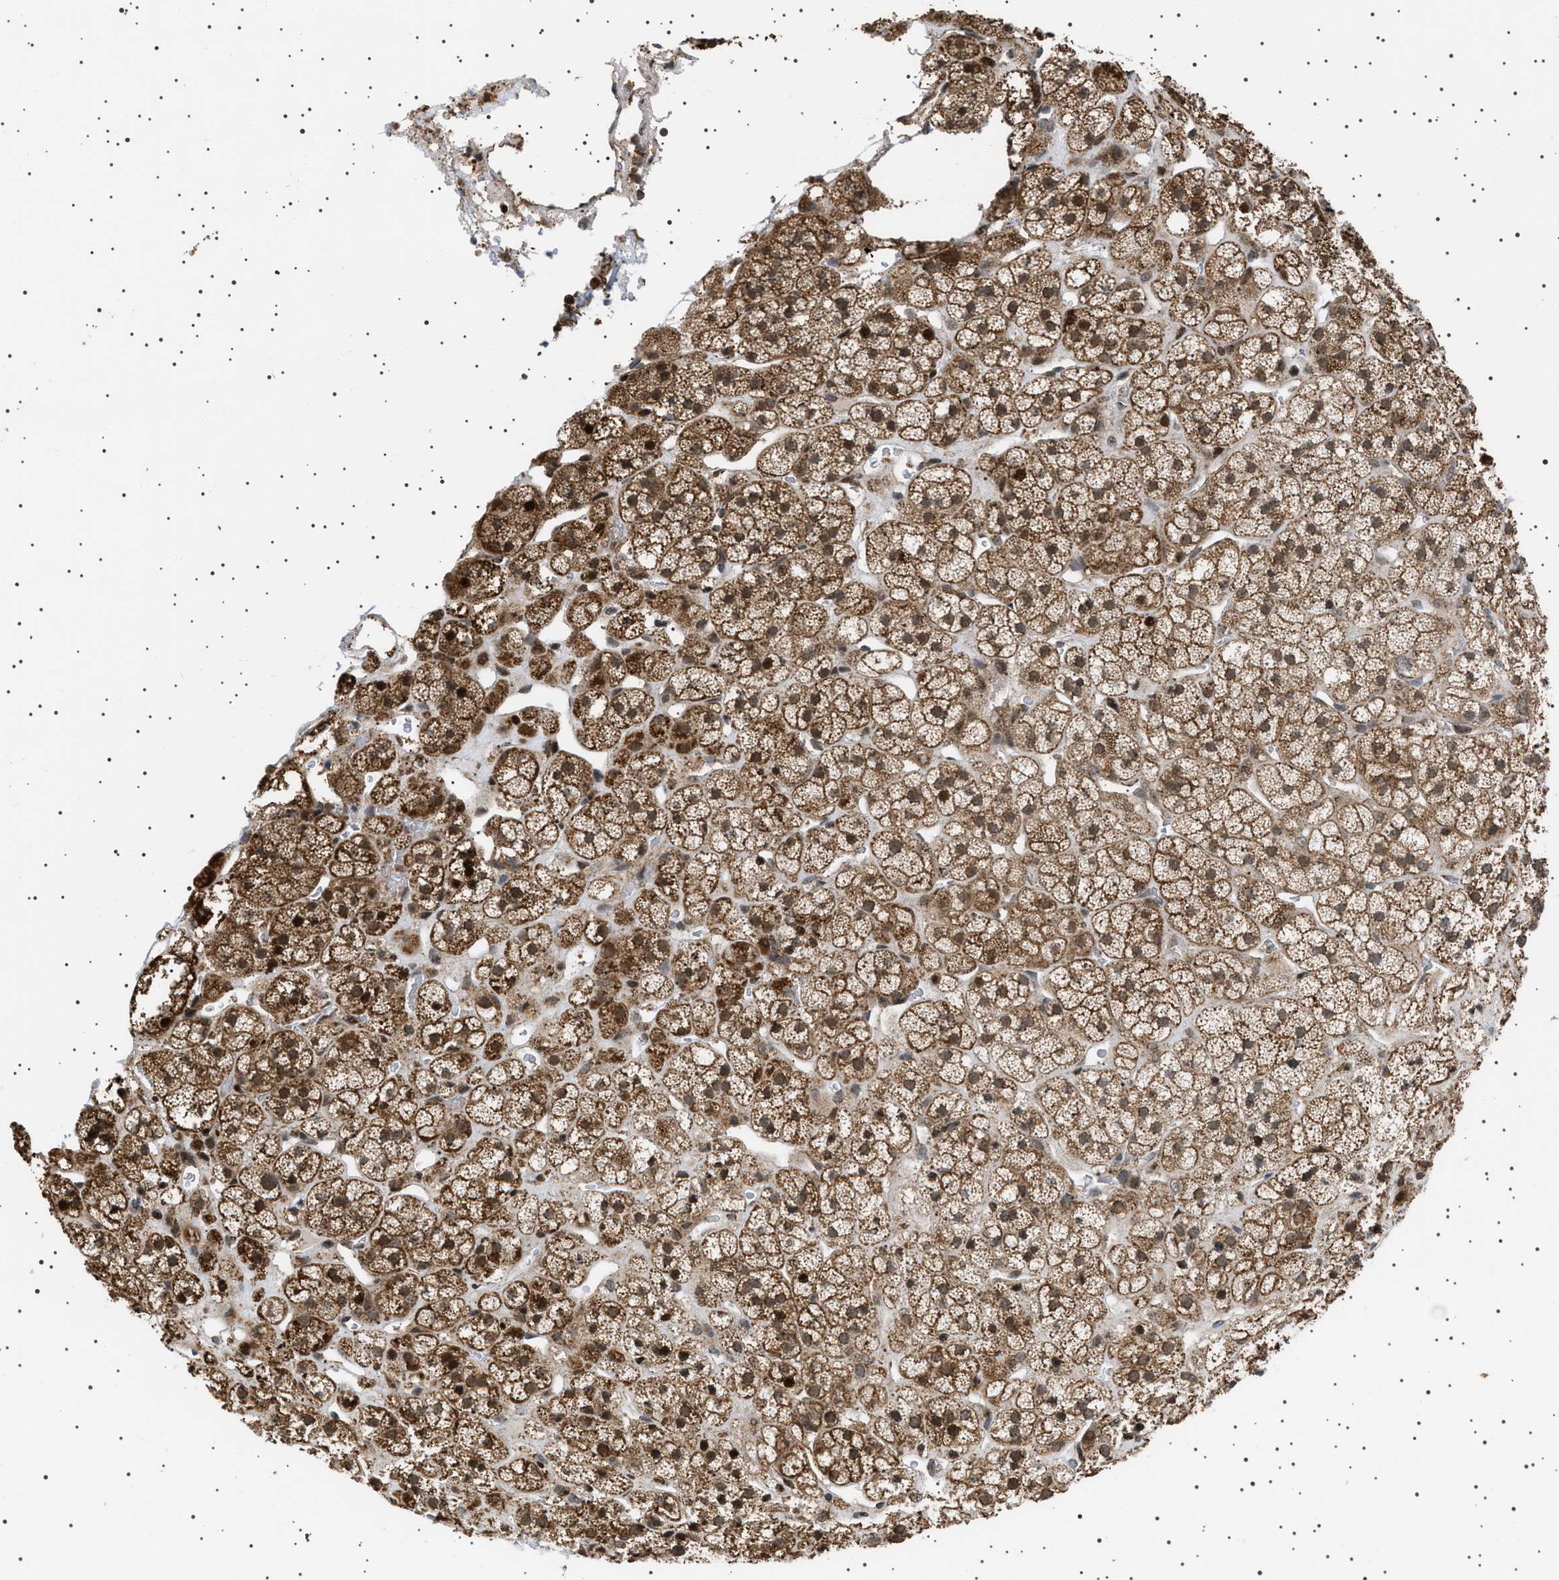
{"staining": {"intensity": "strong", "quantity": ">75%", "location": "cytoplasmic/membranous,nuclear"}, "tissue": "adrenal gland", "cell_type": "Glandular cells", "image_type": "normal", "snomed": [{"axis": "morphology", "description": "Normal tissue, NOS"}, {"axis": "topography", "description": "Adrenal gland"}], "caption": "Immunohistochemical staining of benign adrenal gland displays high levels of strong cytoplasmic/membranous,nuclear expression in about >75% of glandular cells.", "gene": "MELK", "patient": {"sex": "male", "age": 56}}